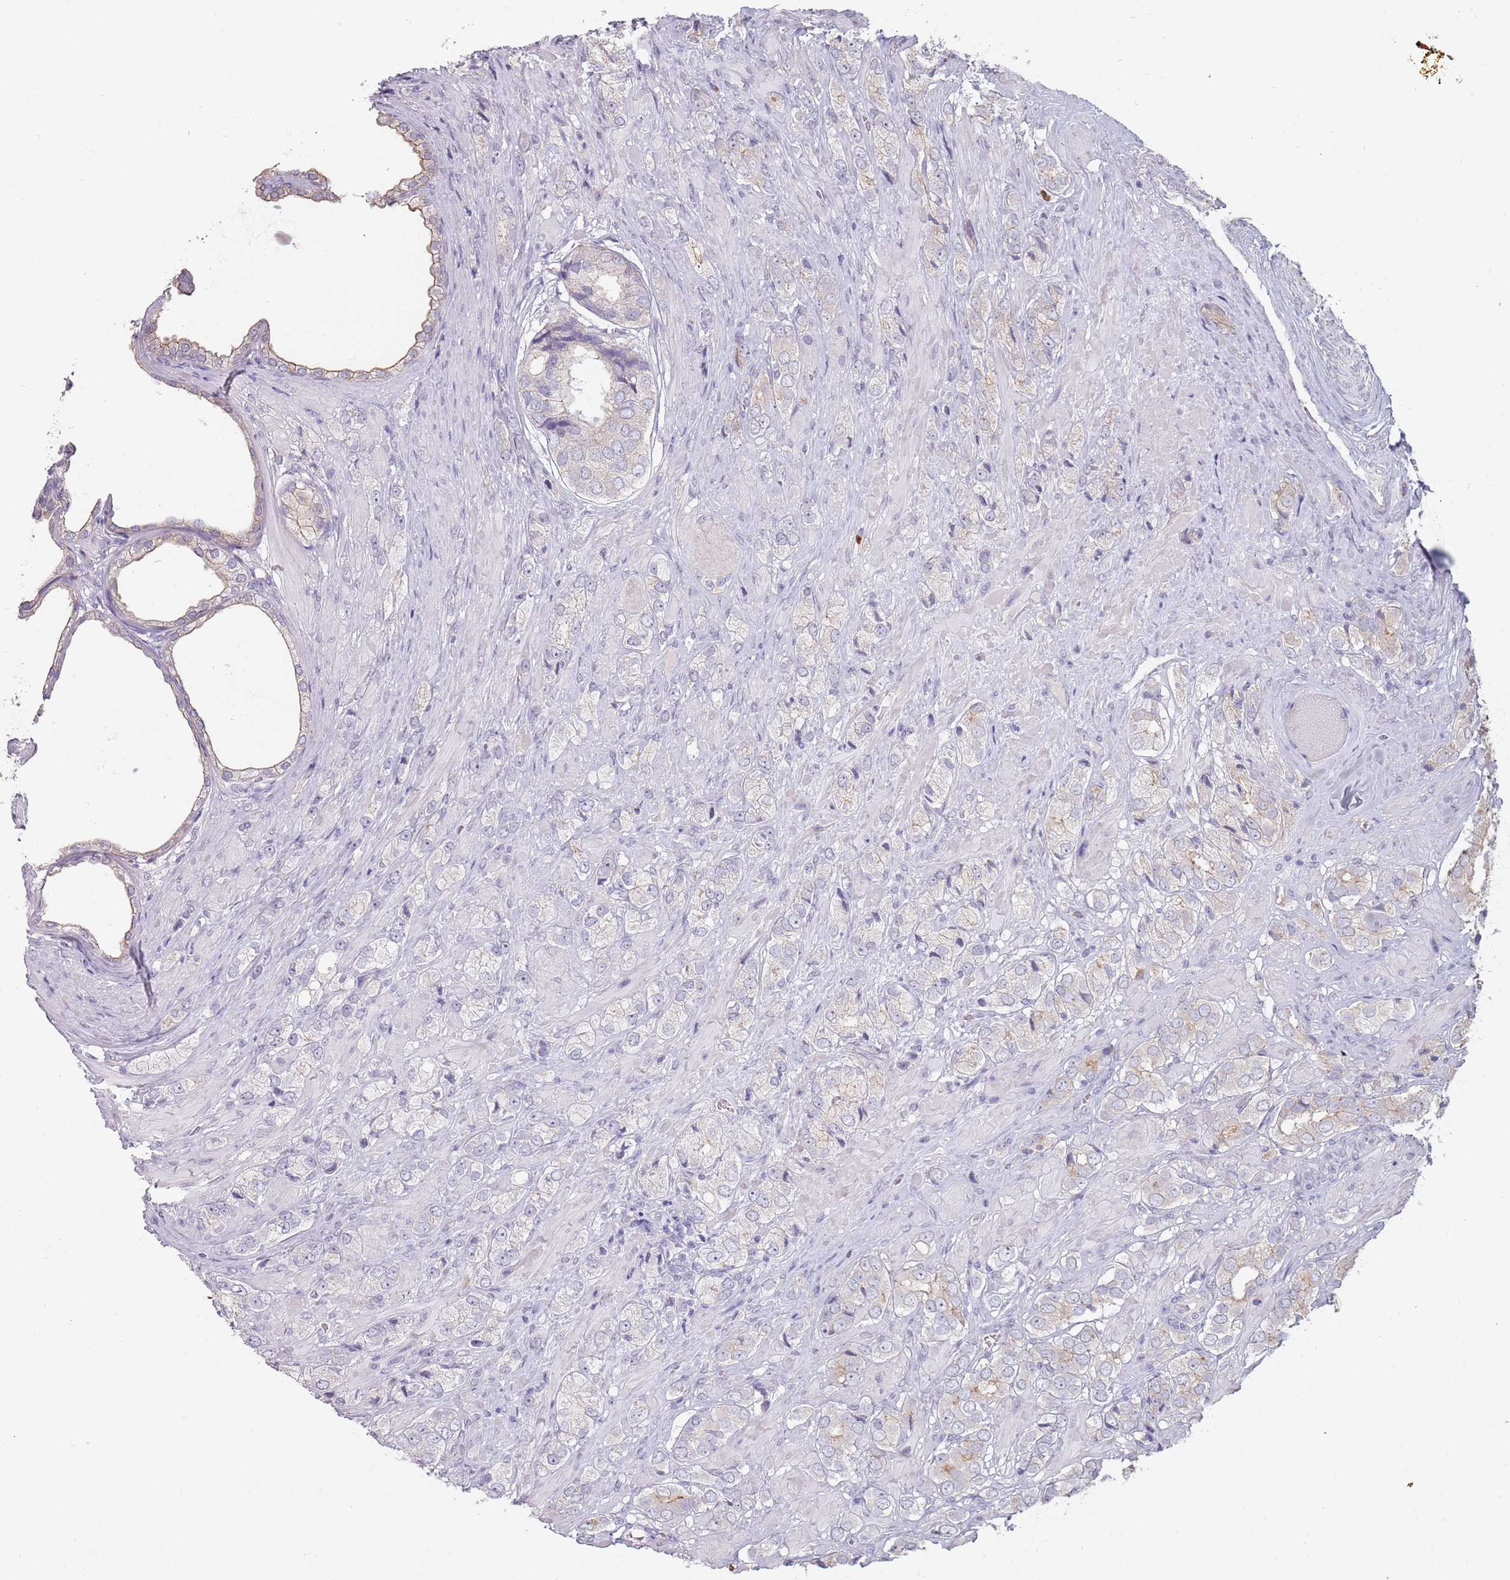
{"staining": {"intensity": "negative", "quantity": "none", "location": "none"}, "tissue": "prostate cancer", "cell_type": "Tumor cells", "image_type": "cancer", "snomed": [{"axis": "morphology", "description": "Adenocarcinoma, High grade"}, {"axis": "topography", "description": "Prostate and seminal vesicle, NOS"}], "caption": "There is no significant expression in tumor cells of adenocarcinoma (high-grade) (prostate). (Brightfield microscopy of DAB (3,3'-diaminobenzidine) IHC at high magnification).", "gene": "STYK1", "patient": {"sex": "male", "age": 64}}